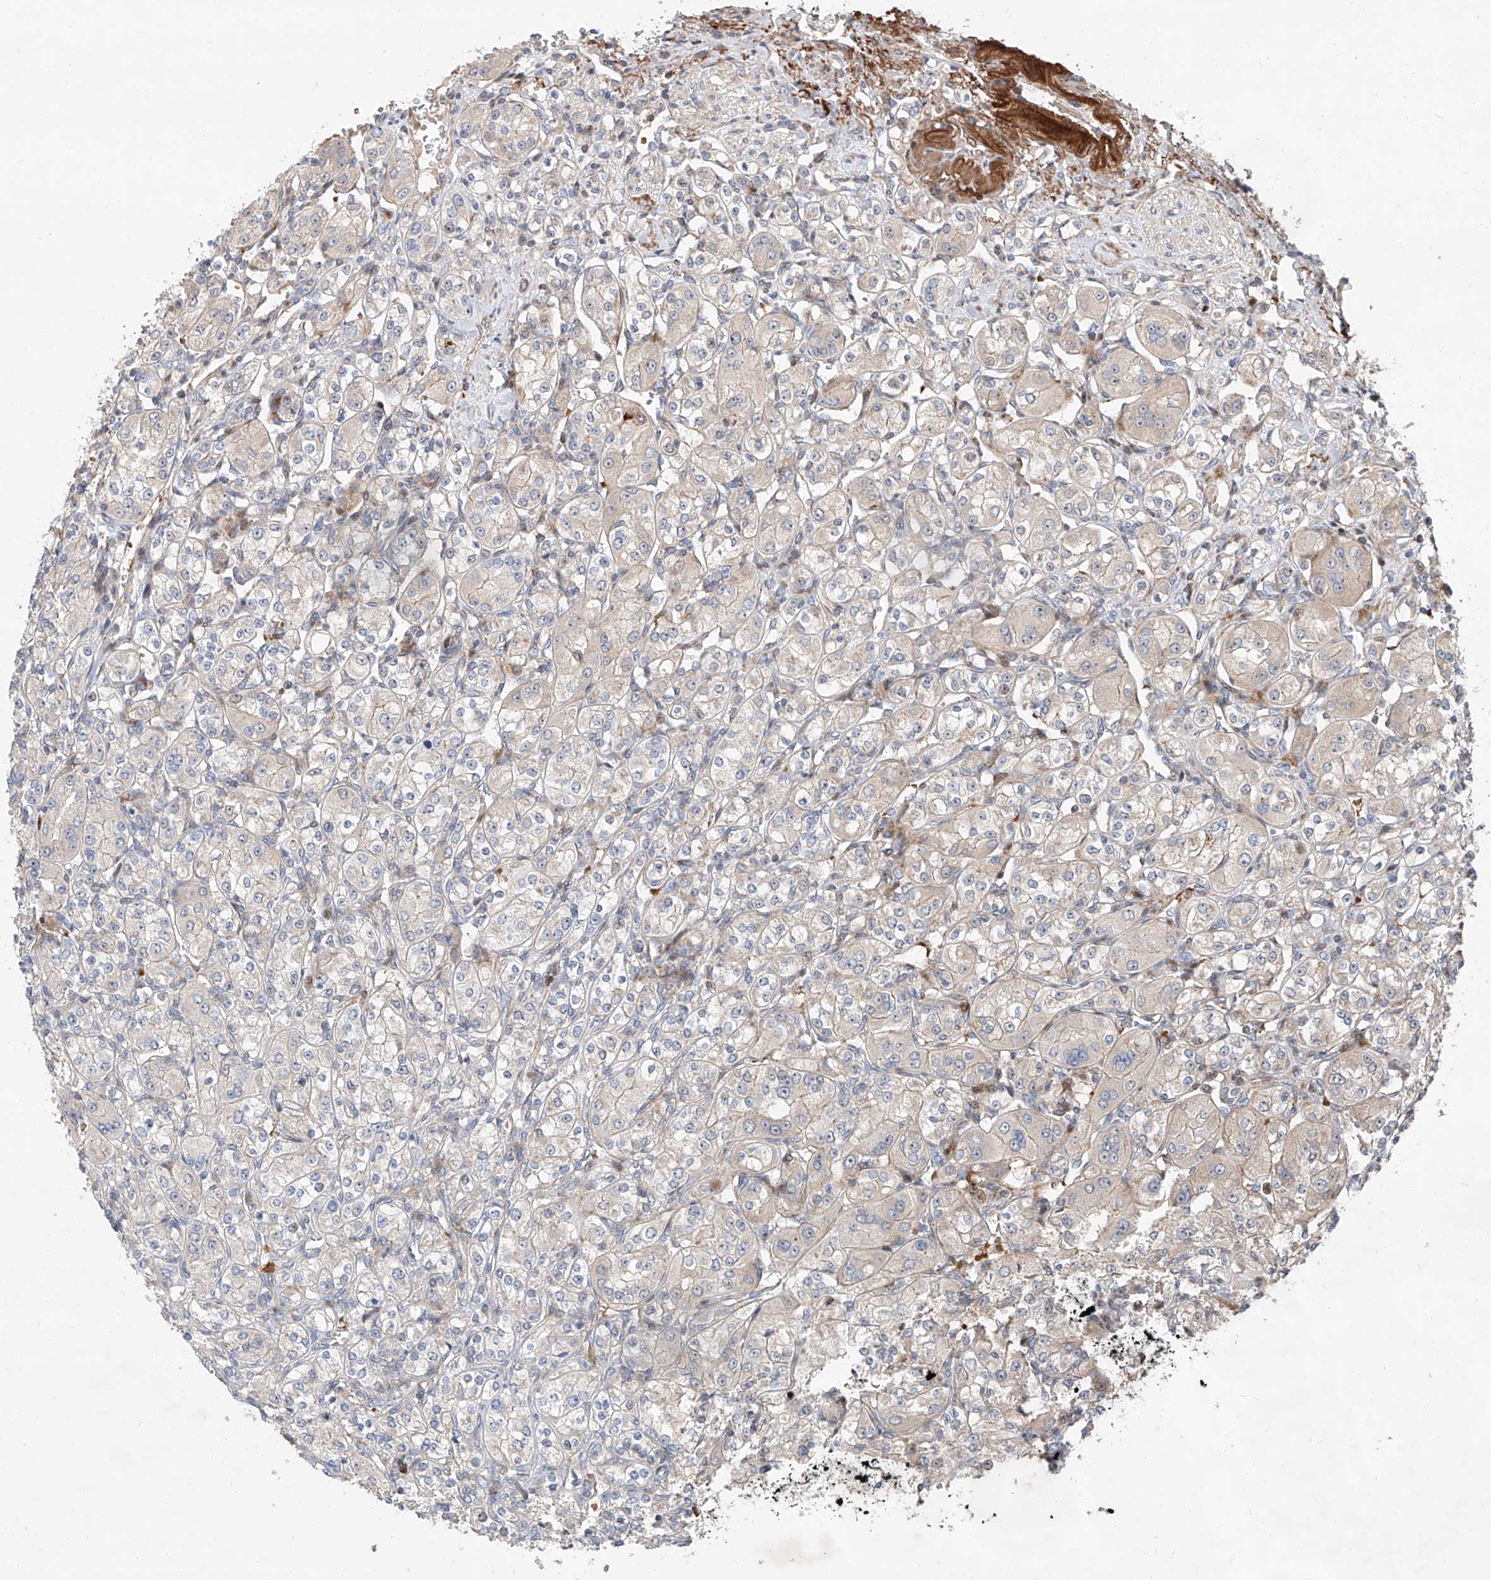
{"staining": {"intensity": "negative", "quantity": "none", "location": "none"}, "tissue": "renal cancer", "cell_type": "Tumor cells", "image_type": "cancer", "snomed": [{"axis": "morphology", "description": "Adenocarcinoma, NOS"}, {"axis": "topography", "description": "Kidney"}], "caption": "The image shows no significant expression in tumor cells of renal cancer (adenocarcinoma).", "gene": "USF3", "patient": {"sex": "male", "age": 77}}